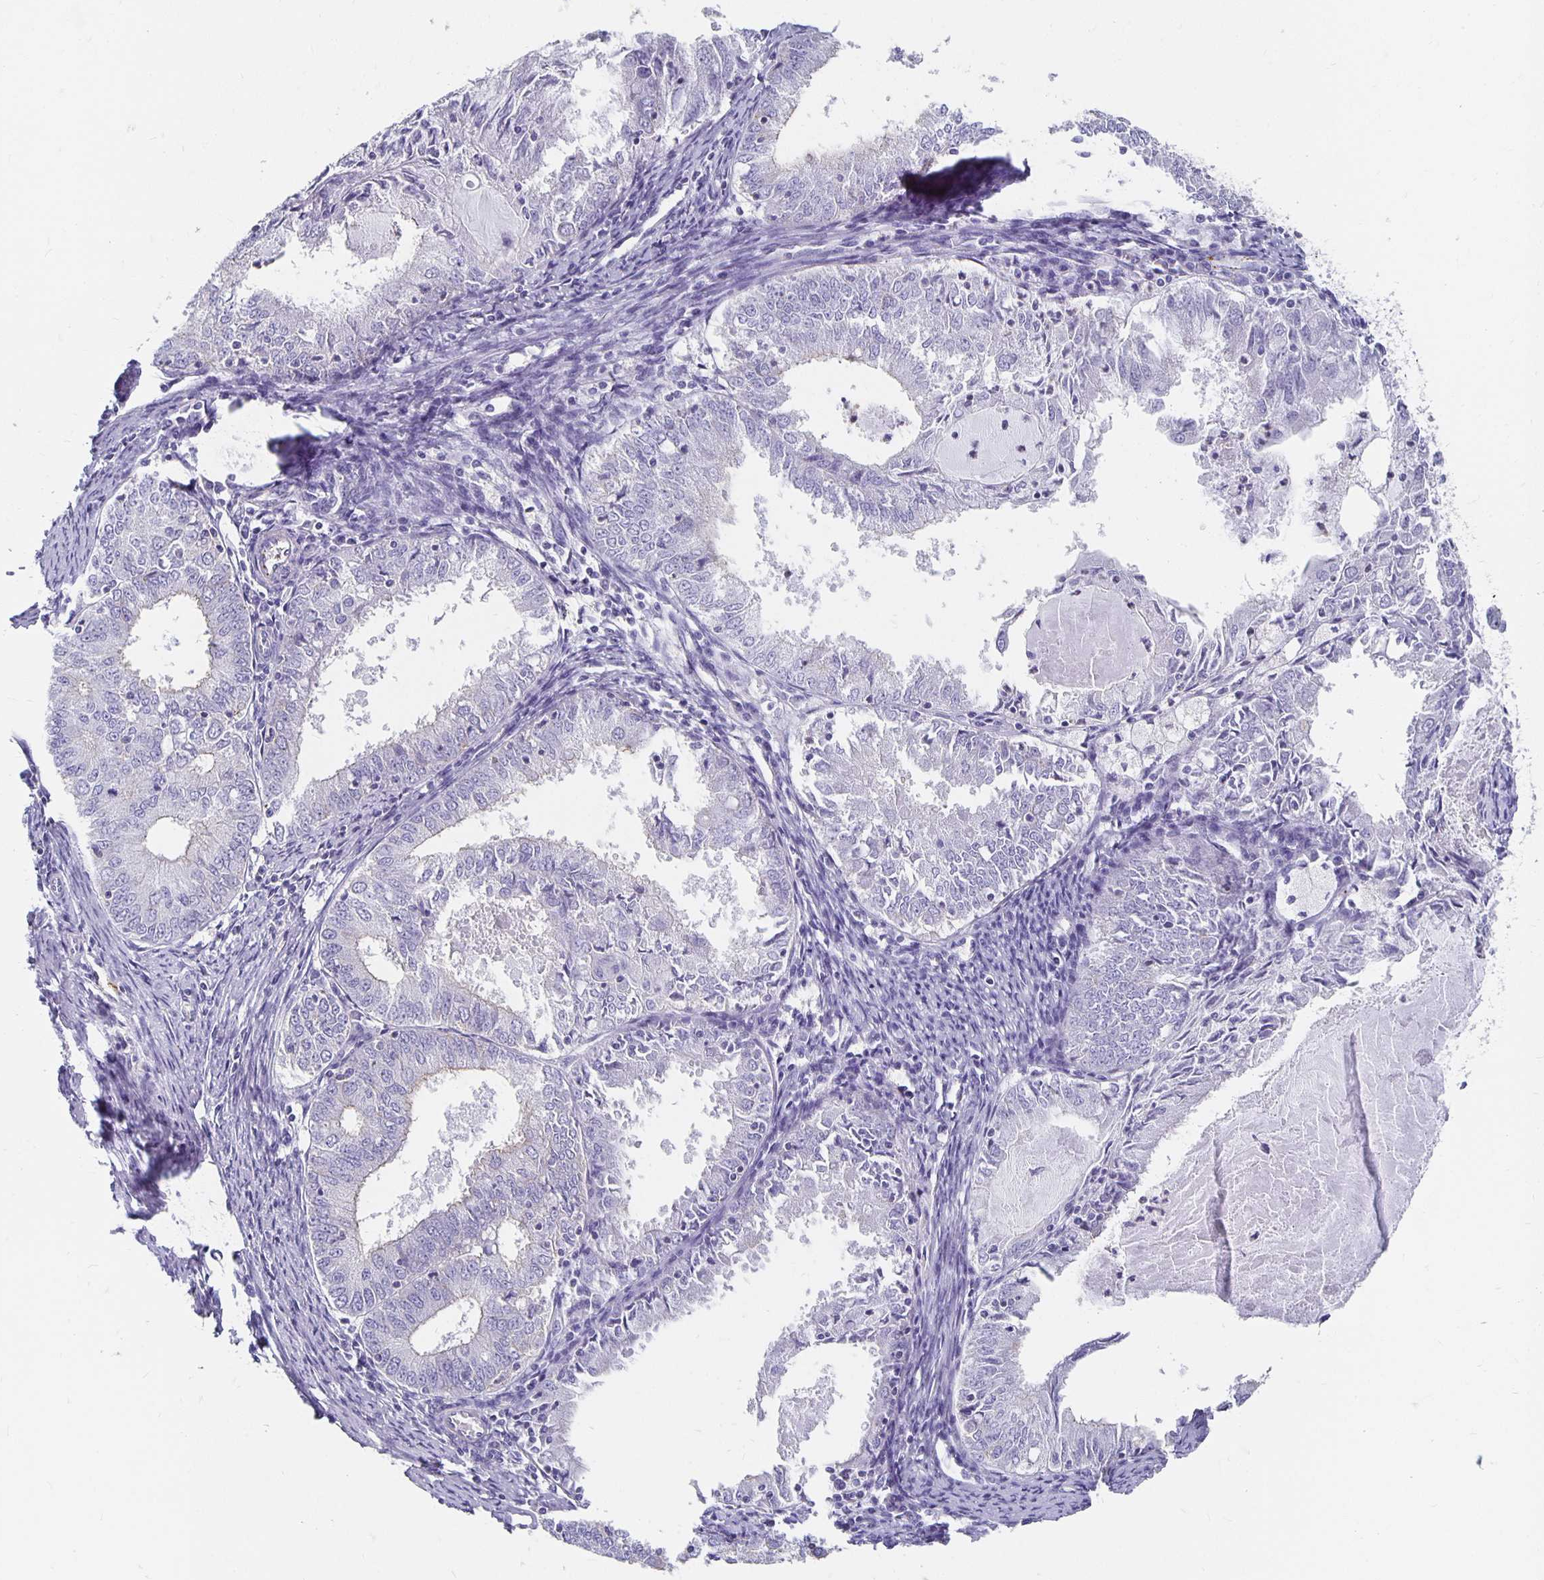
{"staining": {"intensity": "negative", "quantity": "none", "location": "none"}, "tissue": "endometrial cancer", "cell_type": "Tumor cells", "image_type": "cancer", "snomed": [{"axis": "morphology", "description": "Adenocarcinoma, NOS"}, {"axis": "topography", "description": "Endometrium"}], "caption": "DAB immunohistochemical staining of endometrial adenocarcinoma reveals no significant expression in tumor cells. (Stains: DAB IHC with hematoxylin counter stain, Microscopy: brightfield microscopy at high magnification).", "gene": "APOB", "patient": {"sex": "female", "age": 57}}